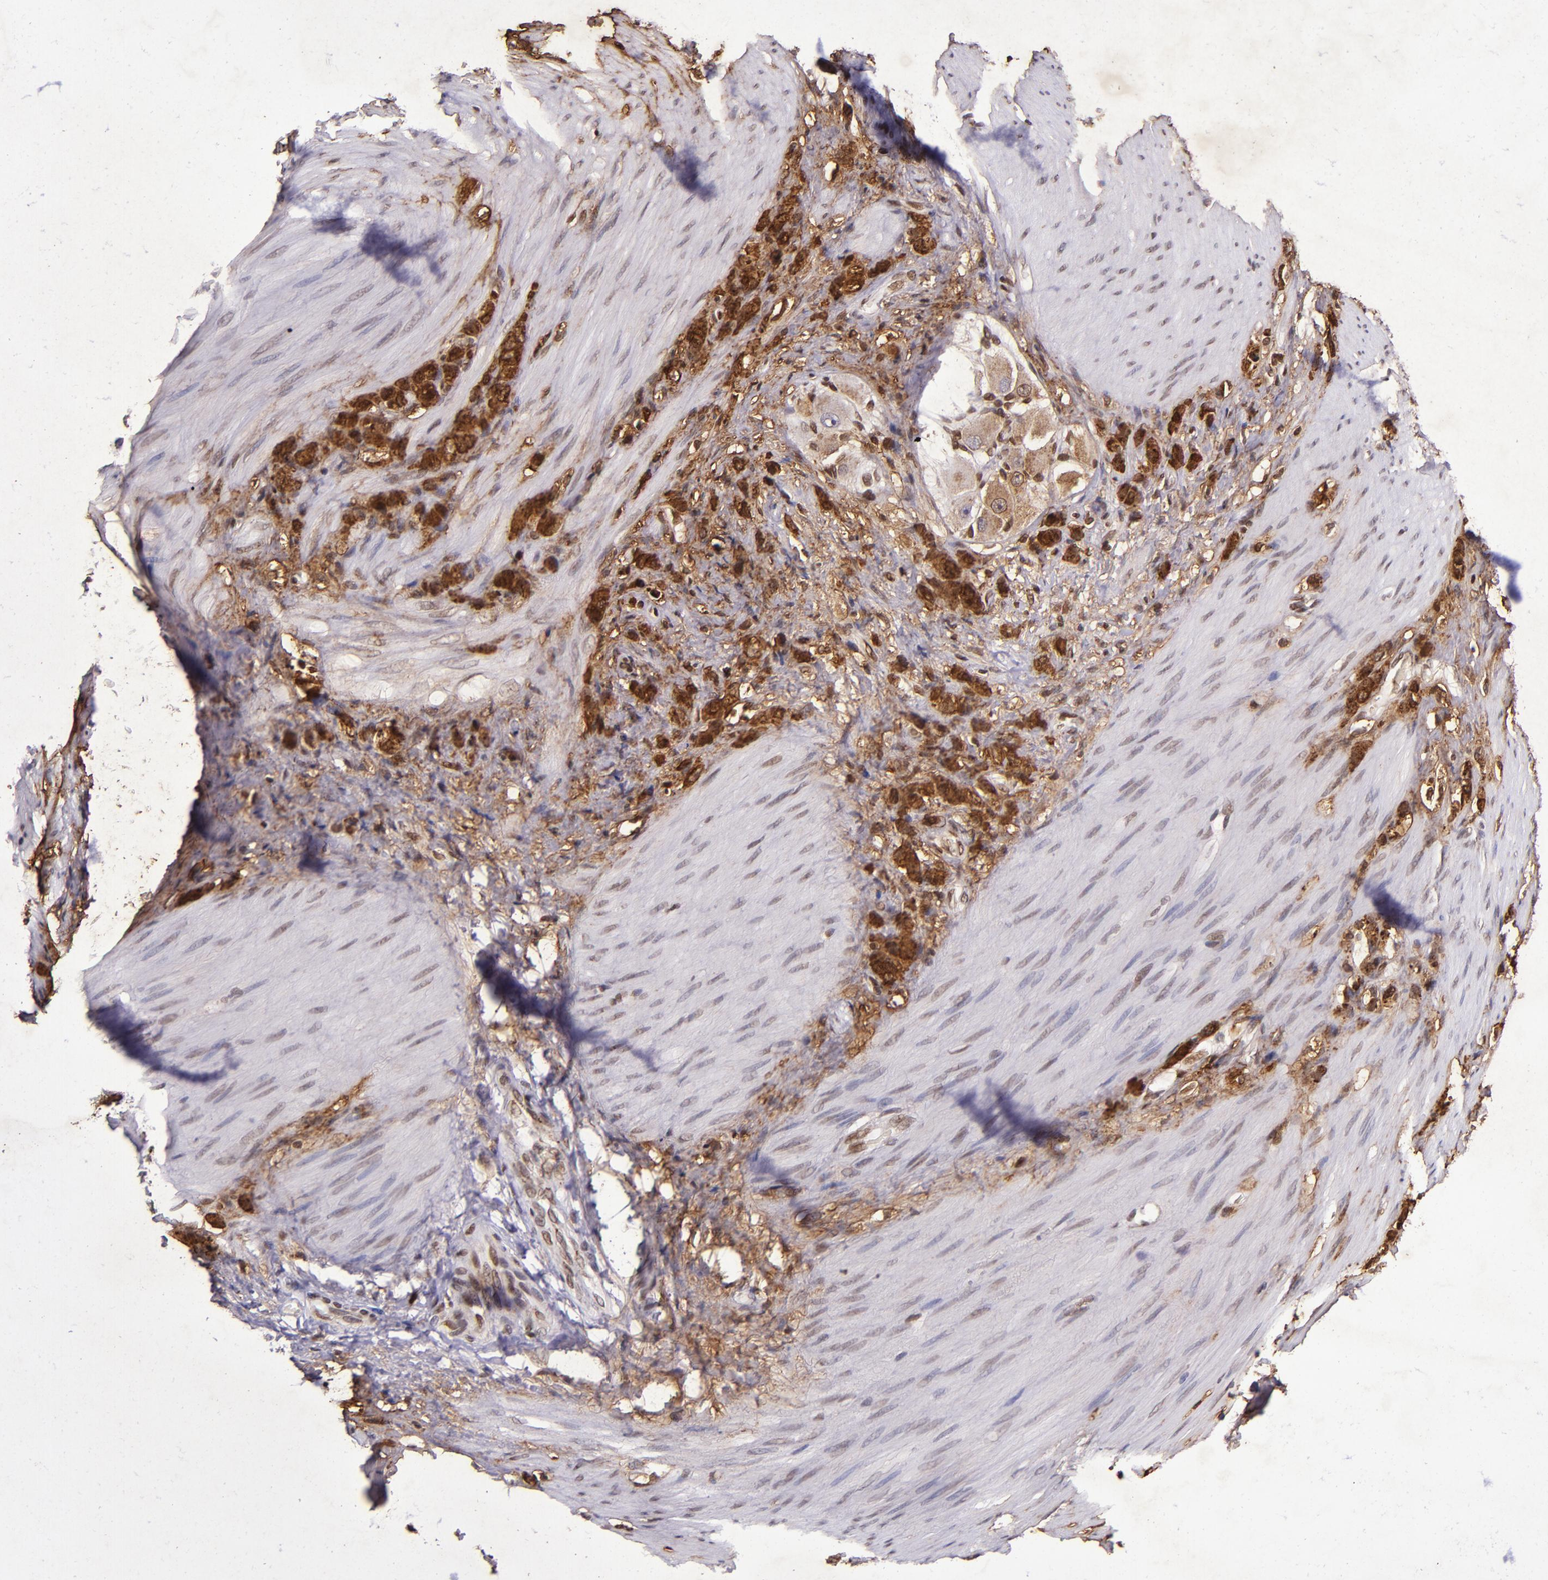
{"staining": {"intensity": "strong", "quantity": ">75%", "location": "cytoplasmic/membranous,nuclear"}, "tissue": "stomach cancer", "cell_type": "Tumor cells", "image_type": "cancer", "snomed": [{"axis": "morphology", "description": "Normal tissue, NOS"}, {"axis": "morphology", "description": "Adenocarcinoma, NOS"}, {"axis": "morphology", "description": "Adenocarcinoma, High grade"}, {"axis": "topography", "description": "Stomach, upper"}, {"axis": "topography", "description": "Stomach"}], "caption": "Strong cytoplasmic/membranous and nuclear positivity is appreciated in about >75% of tumor cells in stomach cancer (adenocarcinoma). (Stains: DAB in brown, nuclei in blue, Microscopy: brightfield microscopy at high magnification).", "gene": "MGMT", "patient": {"sex": "female", "age": 65}}